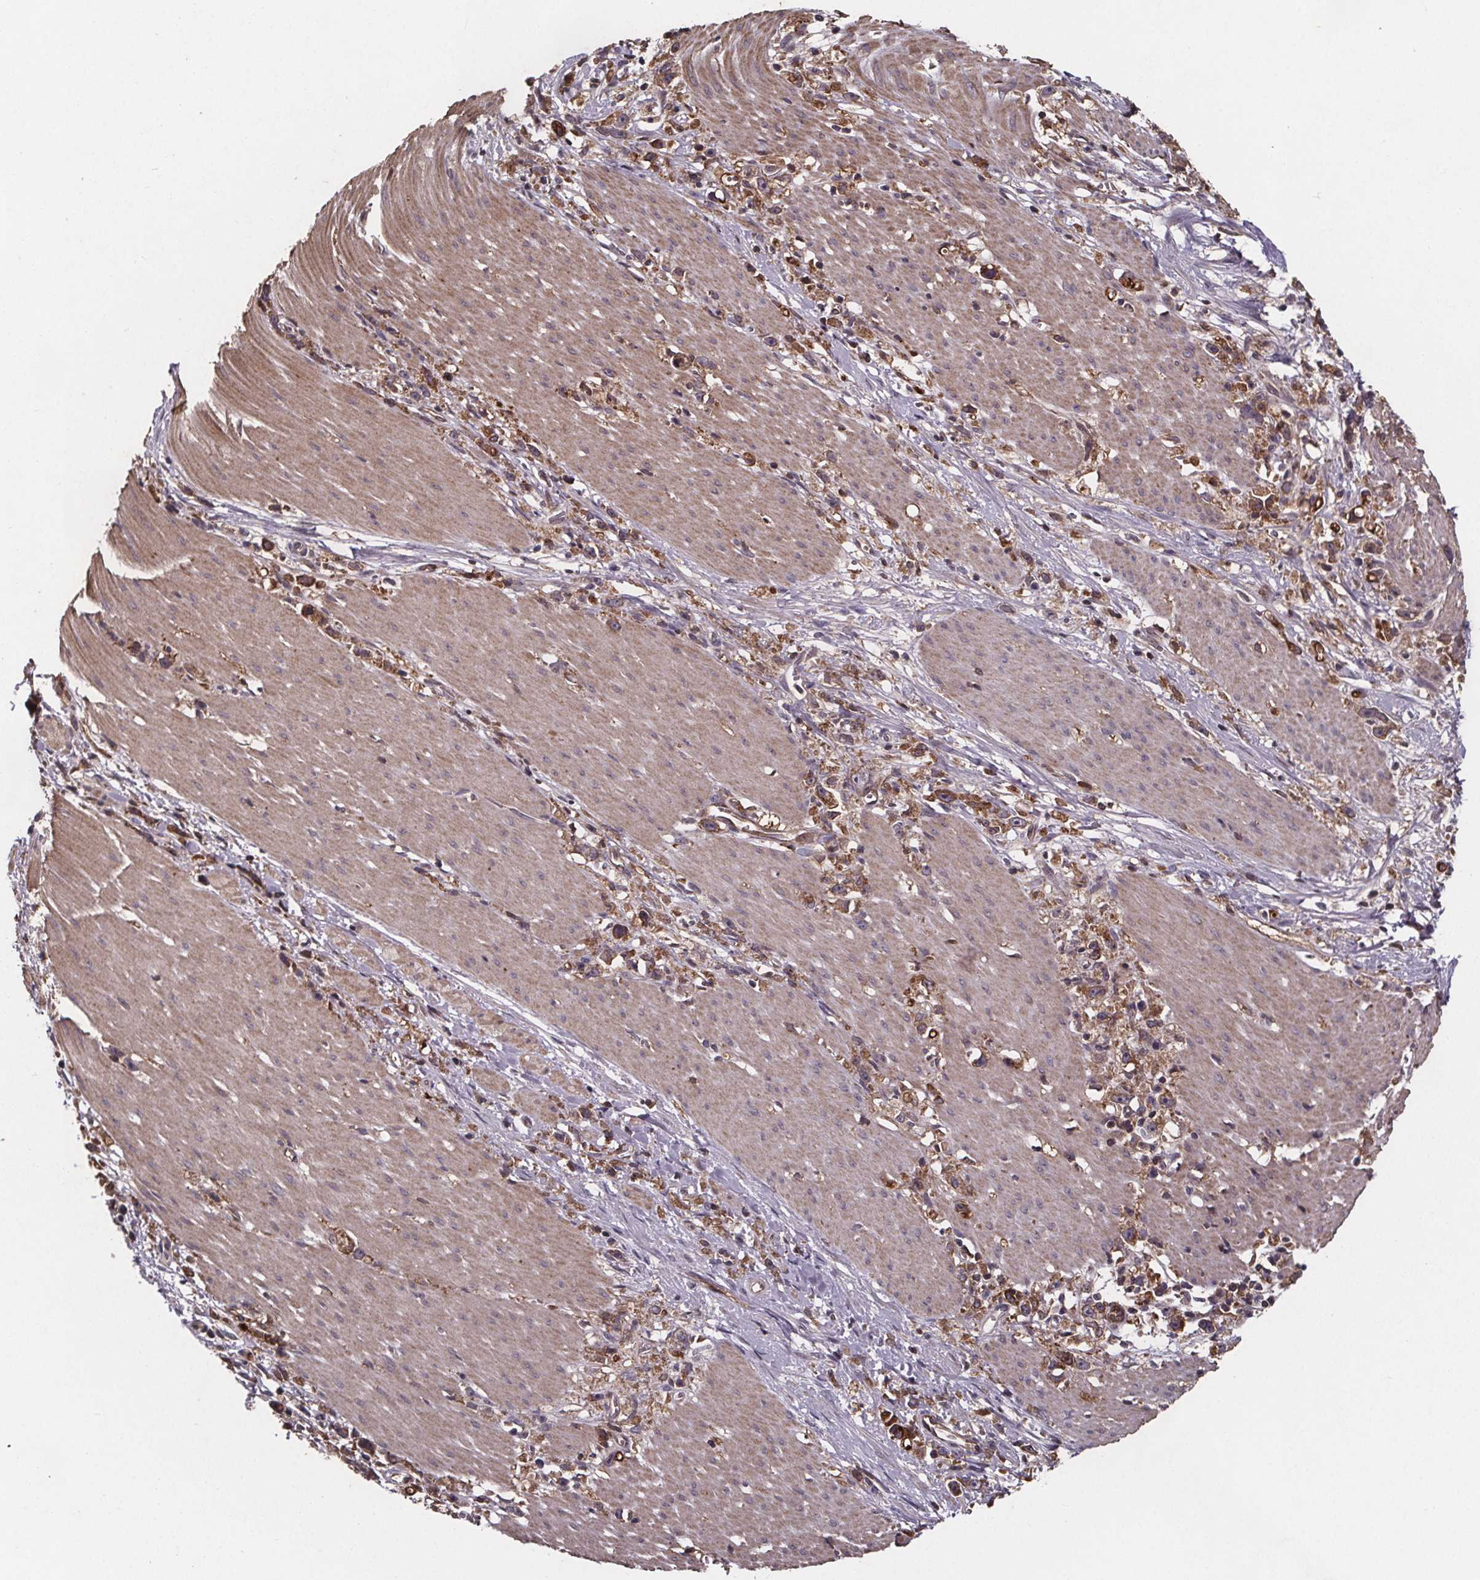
{"staining": {"intensity": "moderate", "quantity": ">75%", "location": "cytoplasmic/membranous"}, "tissue": "stomach cancer", "cell_type": "Tumor cells", "image_type": "cancer", "snomed": [{"axis": "morphology", "description": "Adenocarcinoma, NOS"}, {"axis": "topography", "description": "Stomach"}], "caption": "Stomach cancer (adenocarcinoma) stained for a protein demonstrates moderate cytoplasmic/membranous positivity in tumor cells. Immunohistochemistry (ihc) stains the protein in brown and the nuclei are stained blue.", "gene": "FASTKD3", "patient": {"sex": "female", "age": 59}}